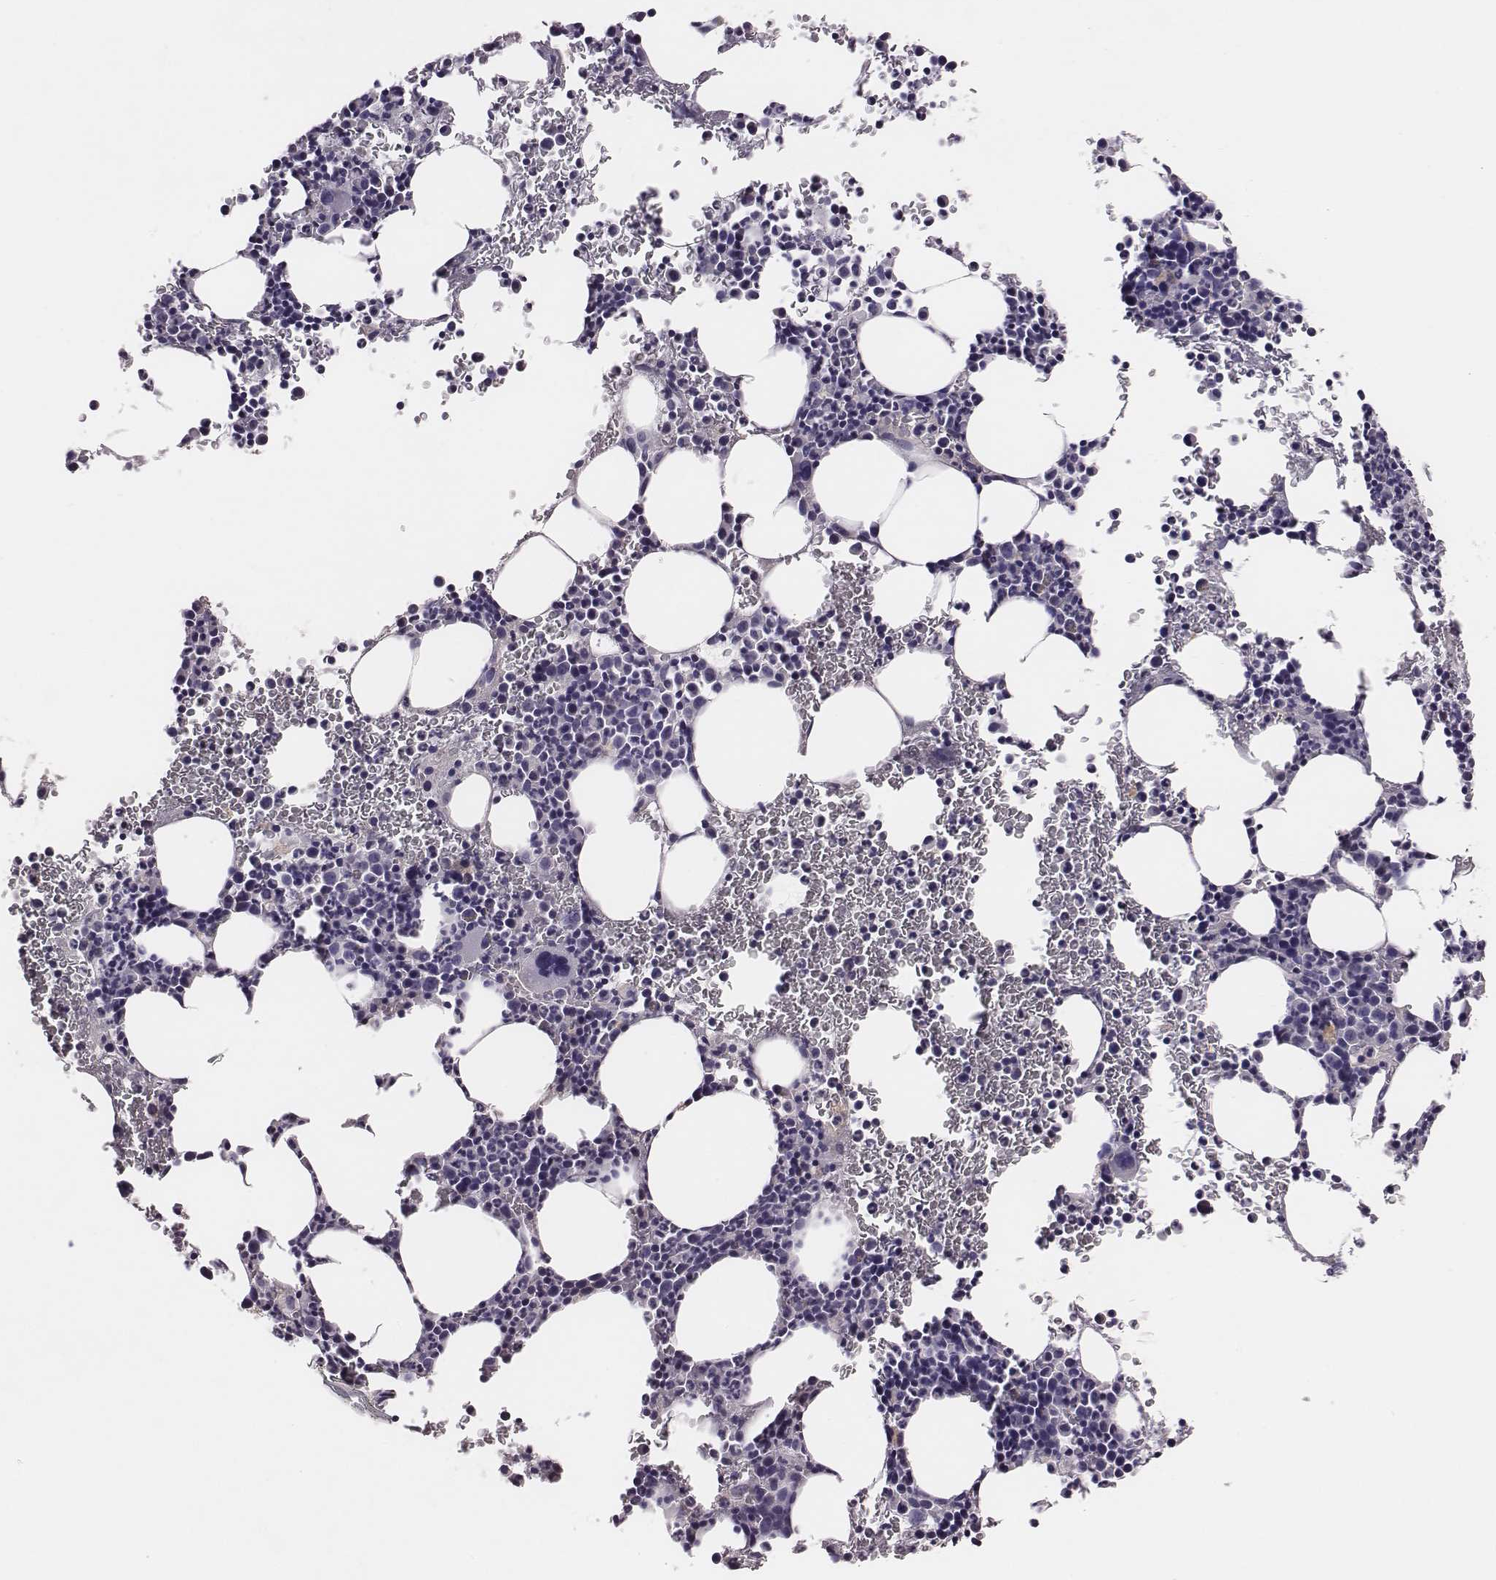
{"staining": {"intensity": "negative", "quantity": "none", "location": "none"}, "tissue": "bone marrow", "cell_type": "Hematopoietic cells", "image_type": "normal", "snomed": [{"axis": "morphology", "description": "Normal tissue, NOS"}, {"axis": "topography", "description": "Bone marrow"}], "caption": "Bone marrow stained for a protein using immunohistochemistry shows no expression hematopoietic cells.", "gene": "EN1", "patient": {"sex": "male", "age": 81}}